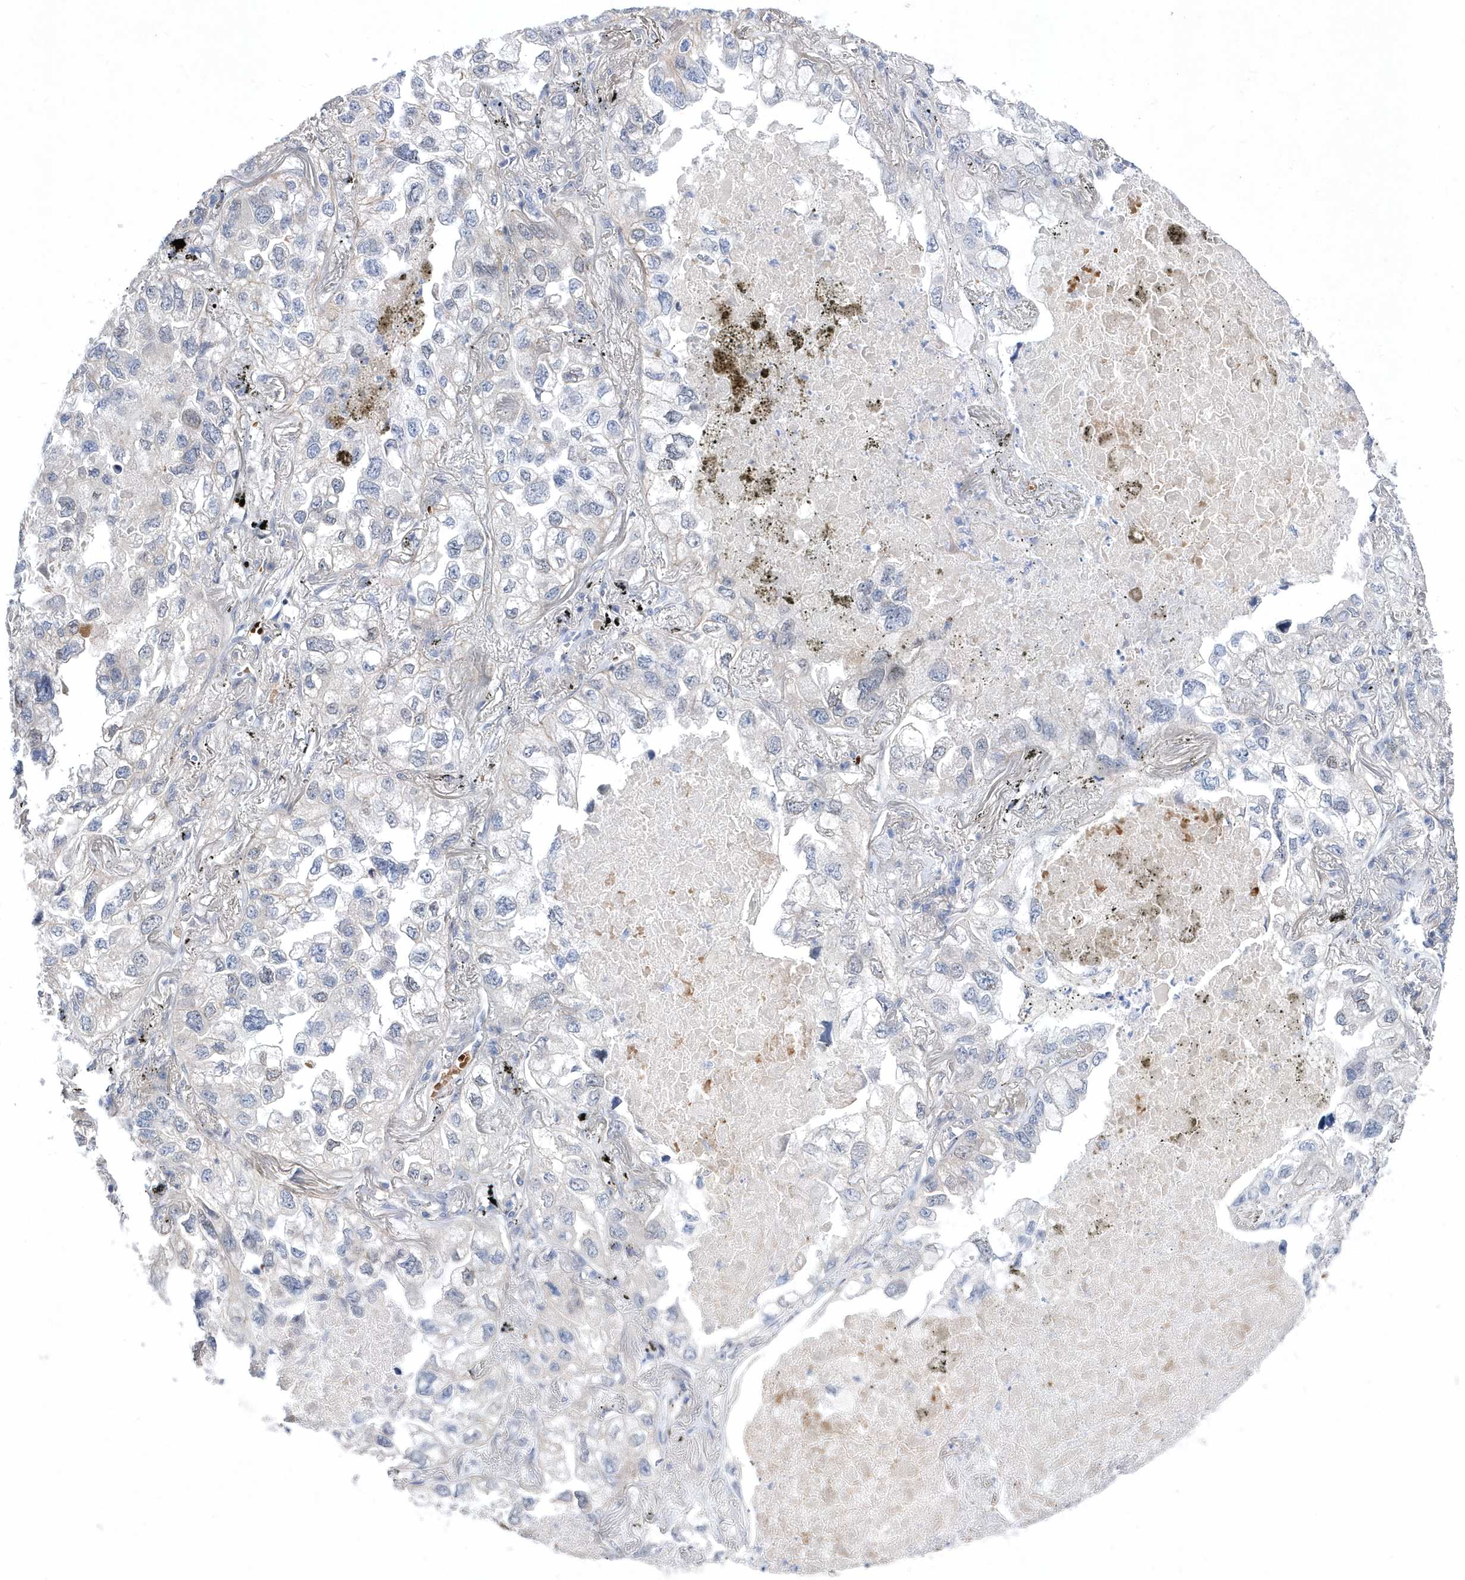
{"staining": {"intensity": "negative", "quantity": "none", "location": "none"}, "tissue": "lung cancer", "cell_type": "Tumor cells", "image_type": "cancer", "snomed": [{"axis": "morphology", "description": "Adenocarcinoma, NOS"}, {"axis": "topography", "description": "Lung"}], "caption": "Lung adenocarcinoma was stained to show a protein in brown. There is no significant positivity in tumor cells.", "gene": "ZNF875", "patient": {"sex": "male", "age": 65}}